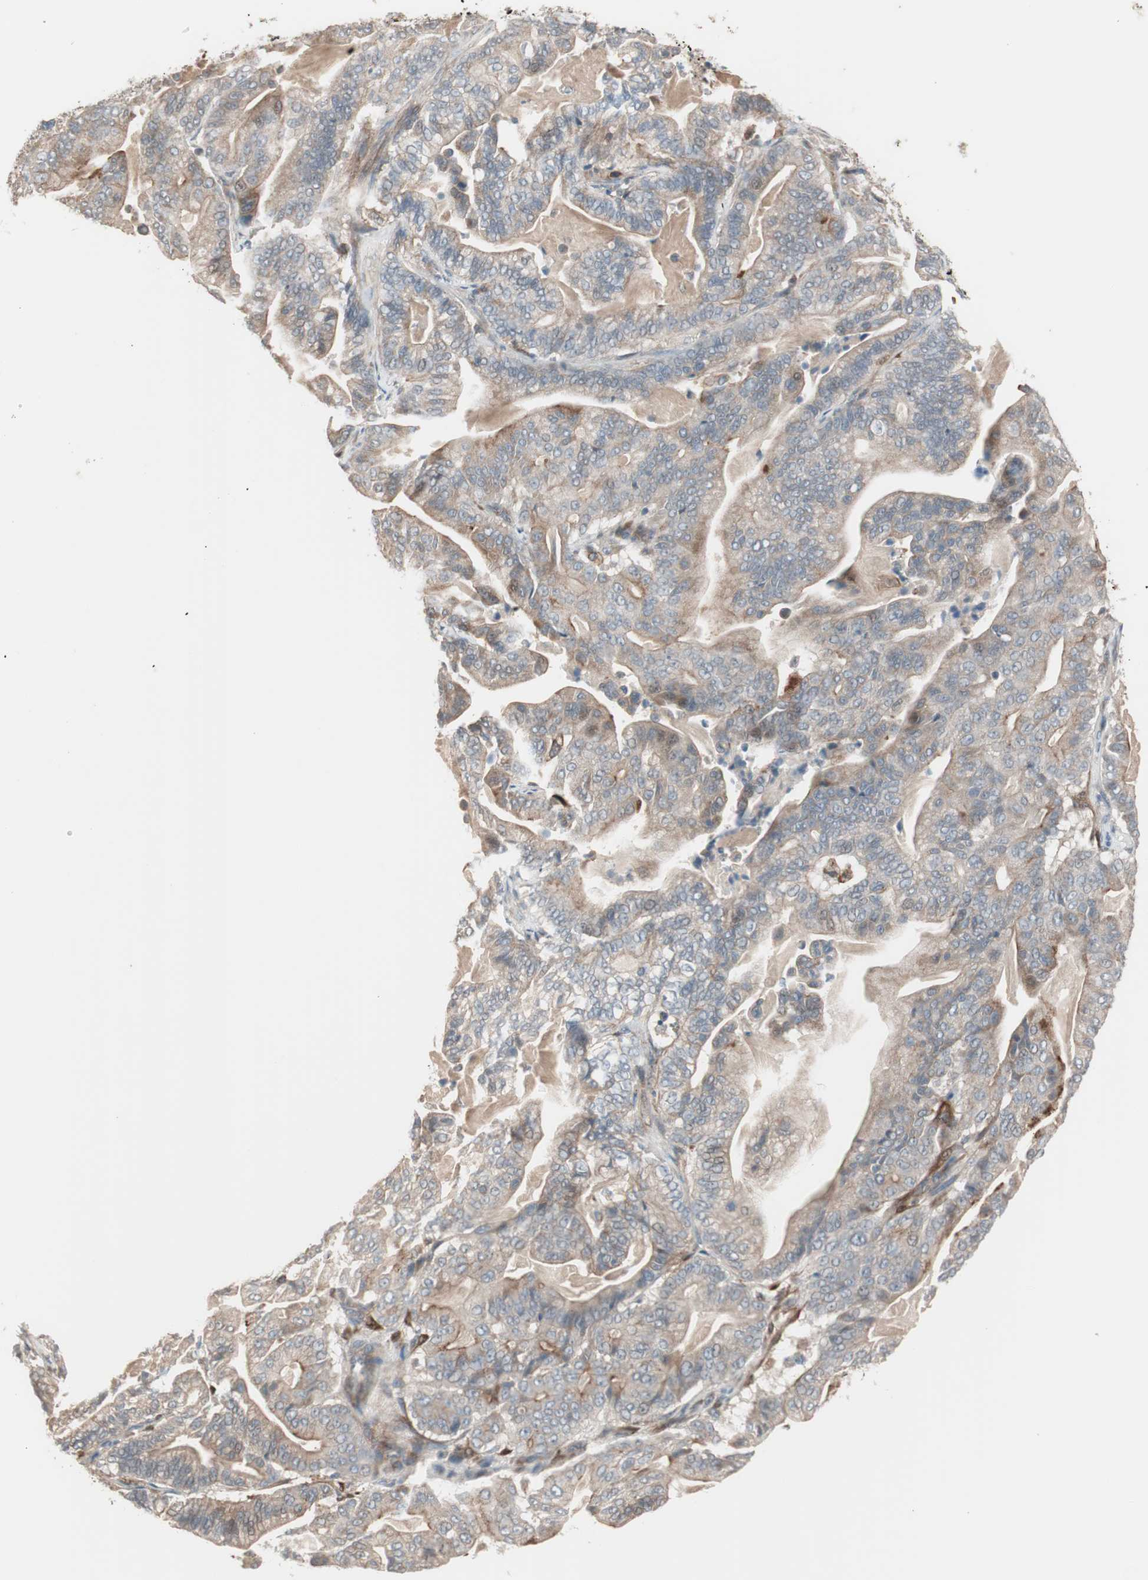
{"staining": {"intensity": "weak", "quantity": ">75%", "location": "cytoplasmic/membranous"}, "tissue": "pancreatic cancer", "cell_type": "Tumor cells", "image_type": "cancer", "snomed": [{"axis": "morphology", "description": "Adenocarcinoma, NOS"}, {"axis": "topography", "description": "Pancreas"}], "caption": "Protein expression analysis of pancreatic cancer exhibits weak cytoplasmic/membranous positivity in about >75% of tumor cells.", "gene": "STAB1", "patient": {"sex": "male", "age": 63}}